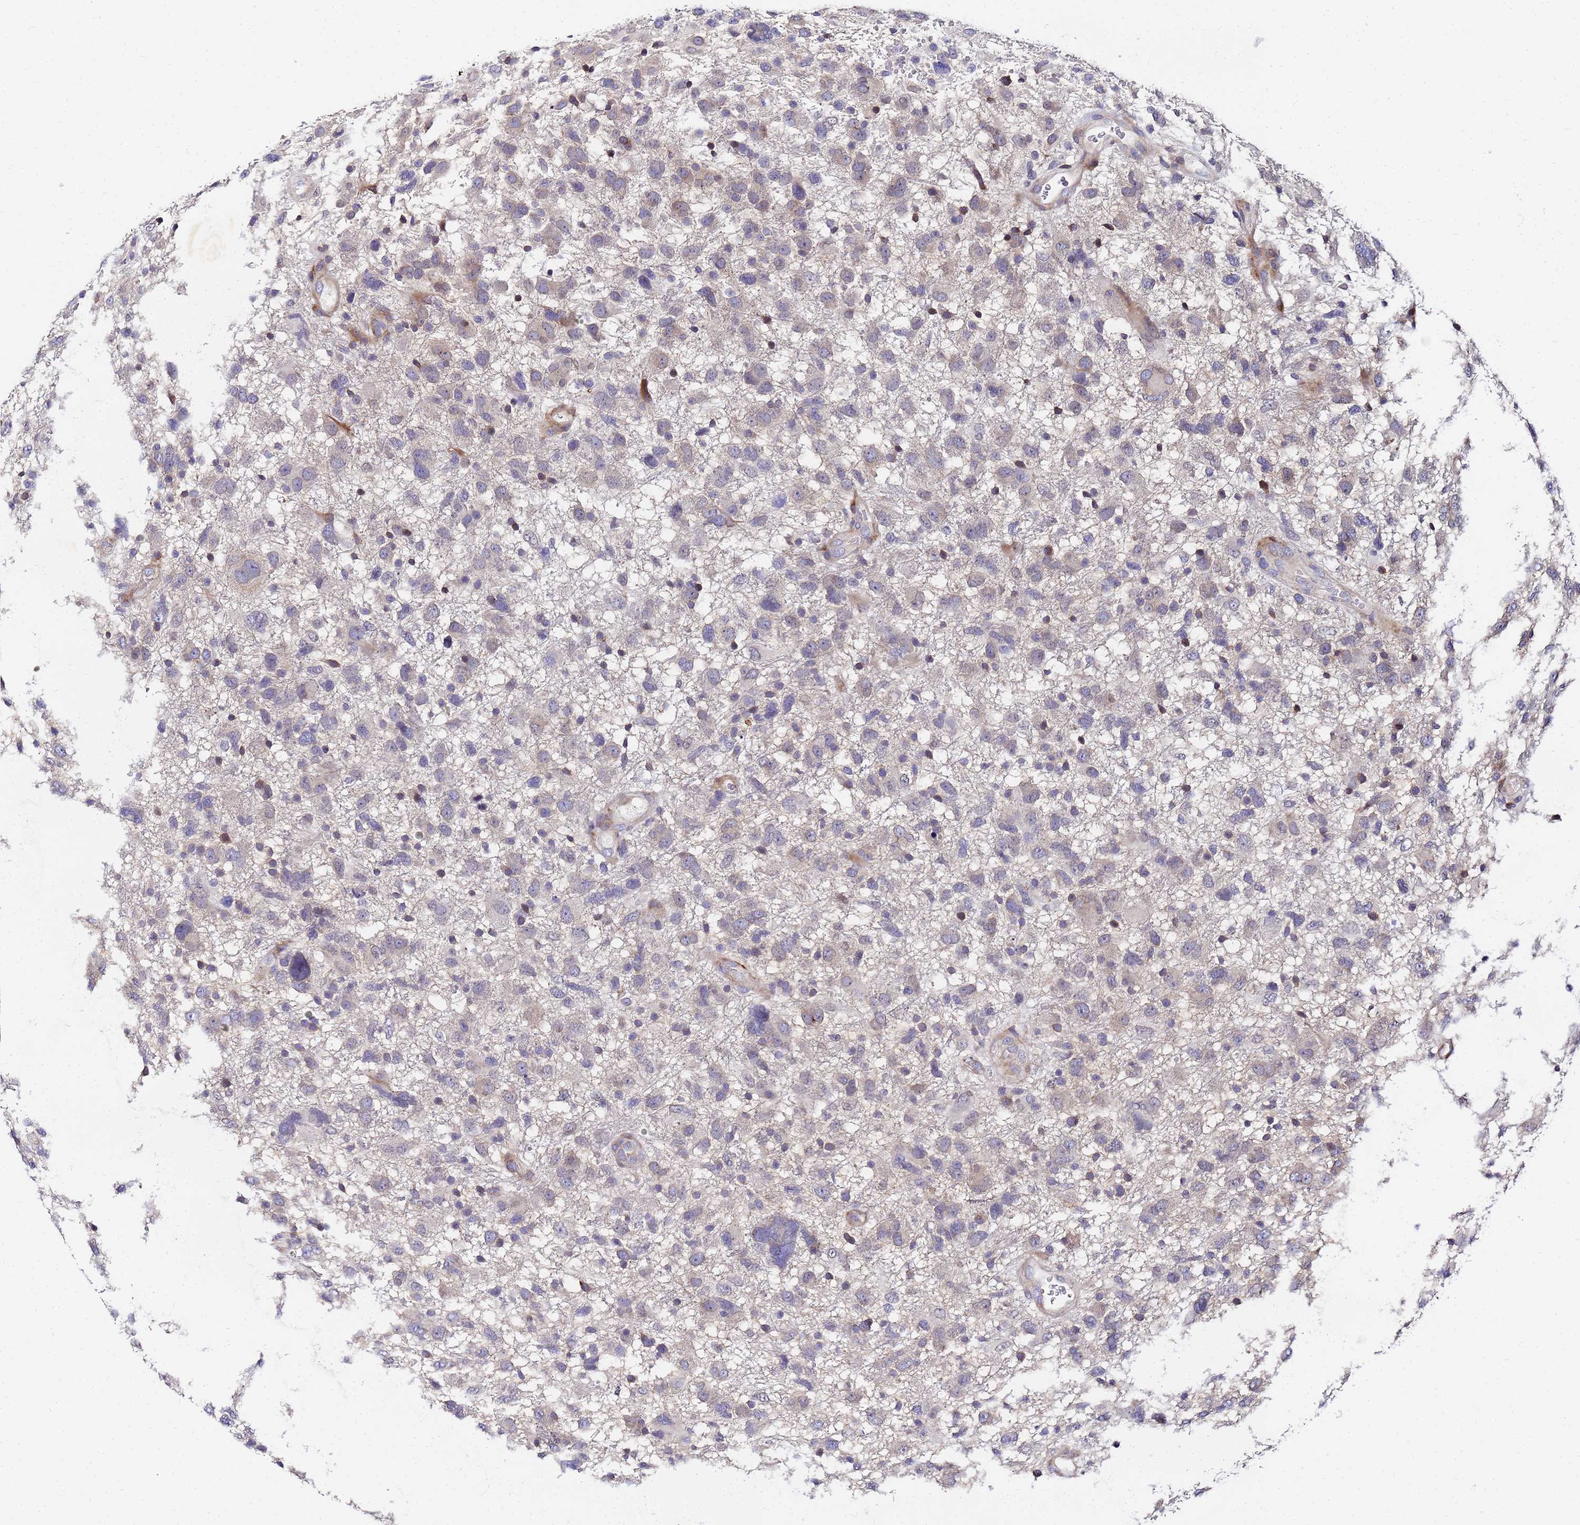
{"staining": {"intensity": "weak", "quantity": "<25%", "location": "cytoplasmic/membranous"}, "tissue": "glioma", "cell_type": "Tumor cells", "image_type": "cancer", "snomed": [{"axis": "morphology", "description": "Glioma, malignant, High grade"}, {"axis": "topography", "description": "Brain"}], "caption": "Malignant high-grade glioma stained for a protein using IHC displays no expression tumor cells.", "gene": "POM121", "patient": {"sex": "male", "age": 61}}